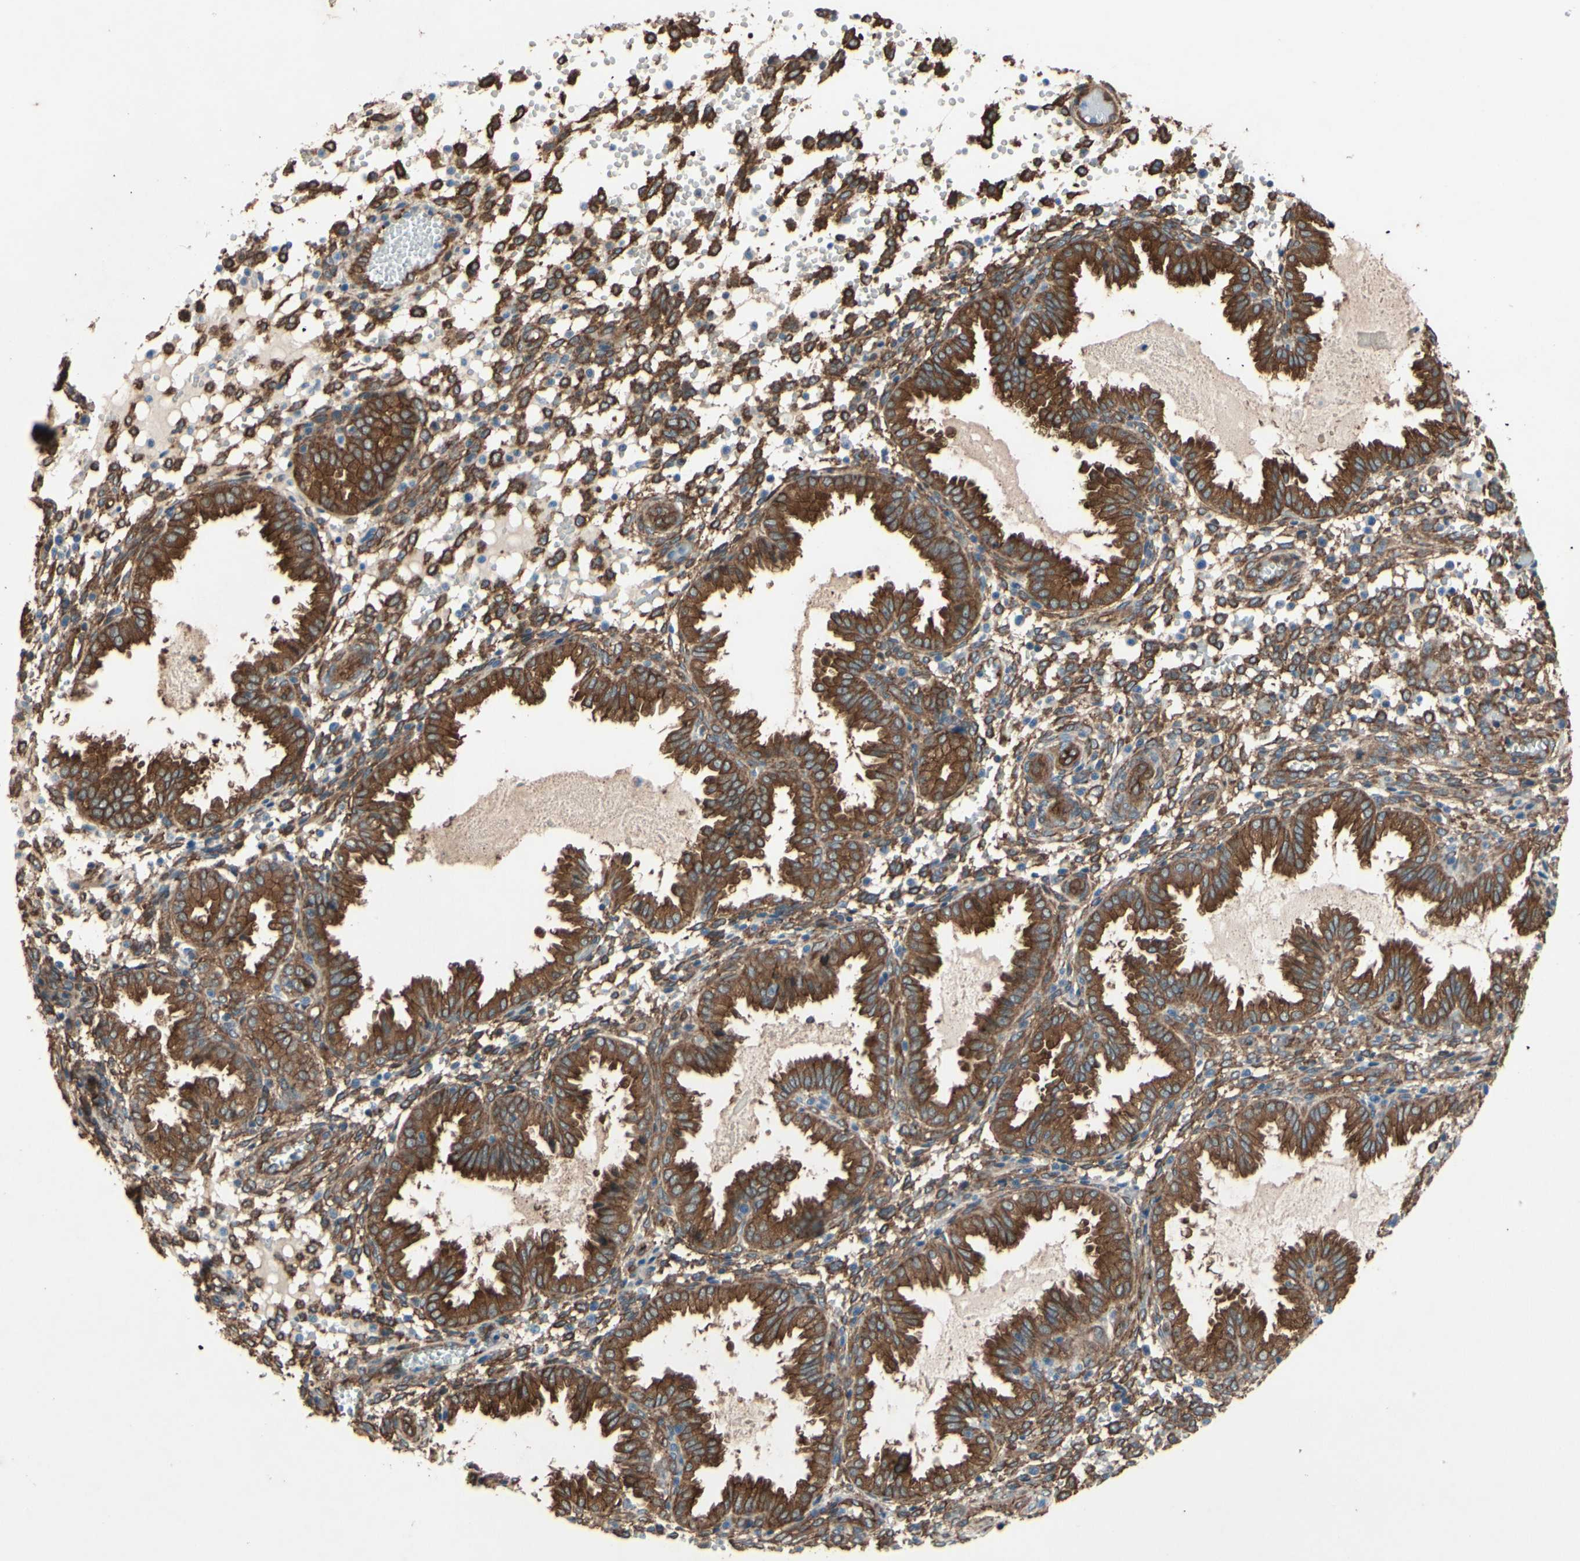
{"staining": {"intensity": "moderate", "quantity": ">75%", "location": "cytoplasmic/membranous"}, "tissue": "endometrium", "cell_type": "Cells in endometrial stroma", "image_type": "normal", "snomed": [{"axis": "morphology", "description": "Normal tissue, NOS"}, {"axis": "topography", "description": "Endometrium"}], "caption": "Immunohistochemical staining of unremarkable human endometrium reveals medium levels of moderate cytoplasmic/membranous positivity in approximately >75% of cells in endometrial stroma.", "gene": "CTTNBP2", "patient": {"sex": "female", "age": 33}}